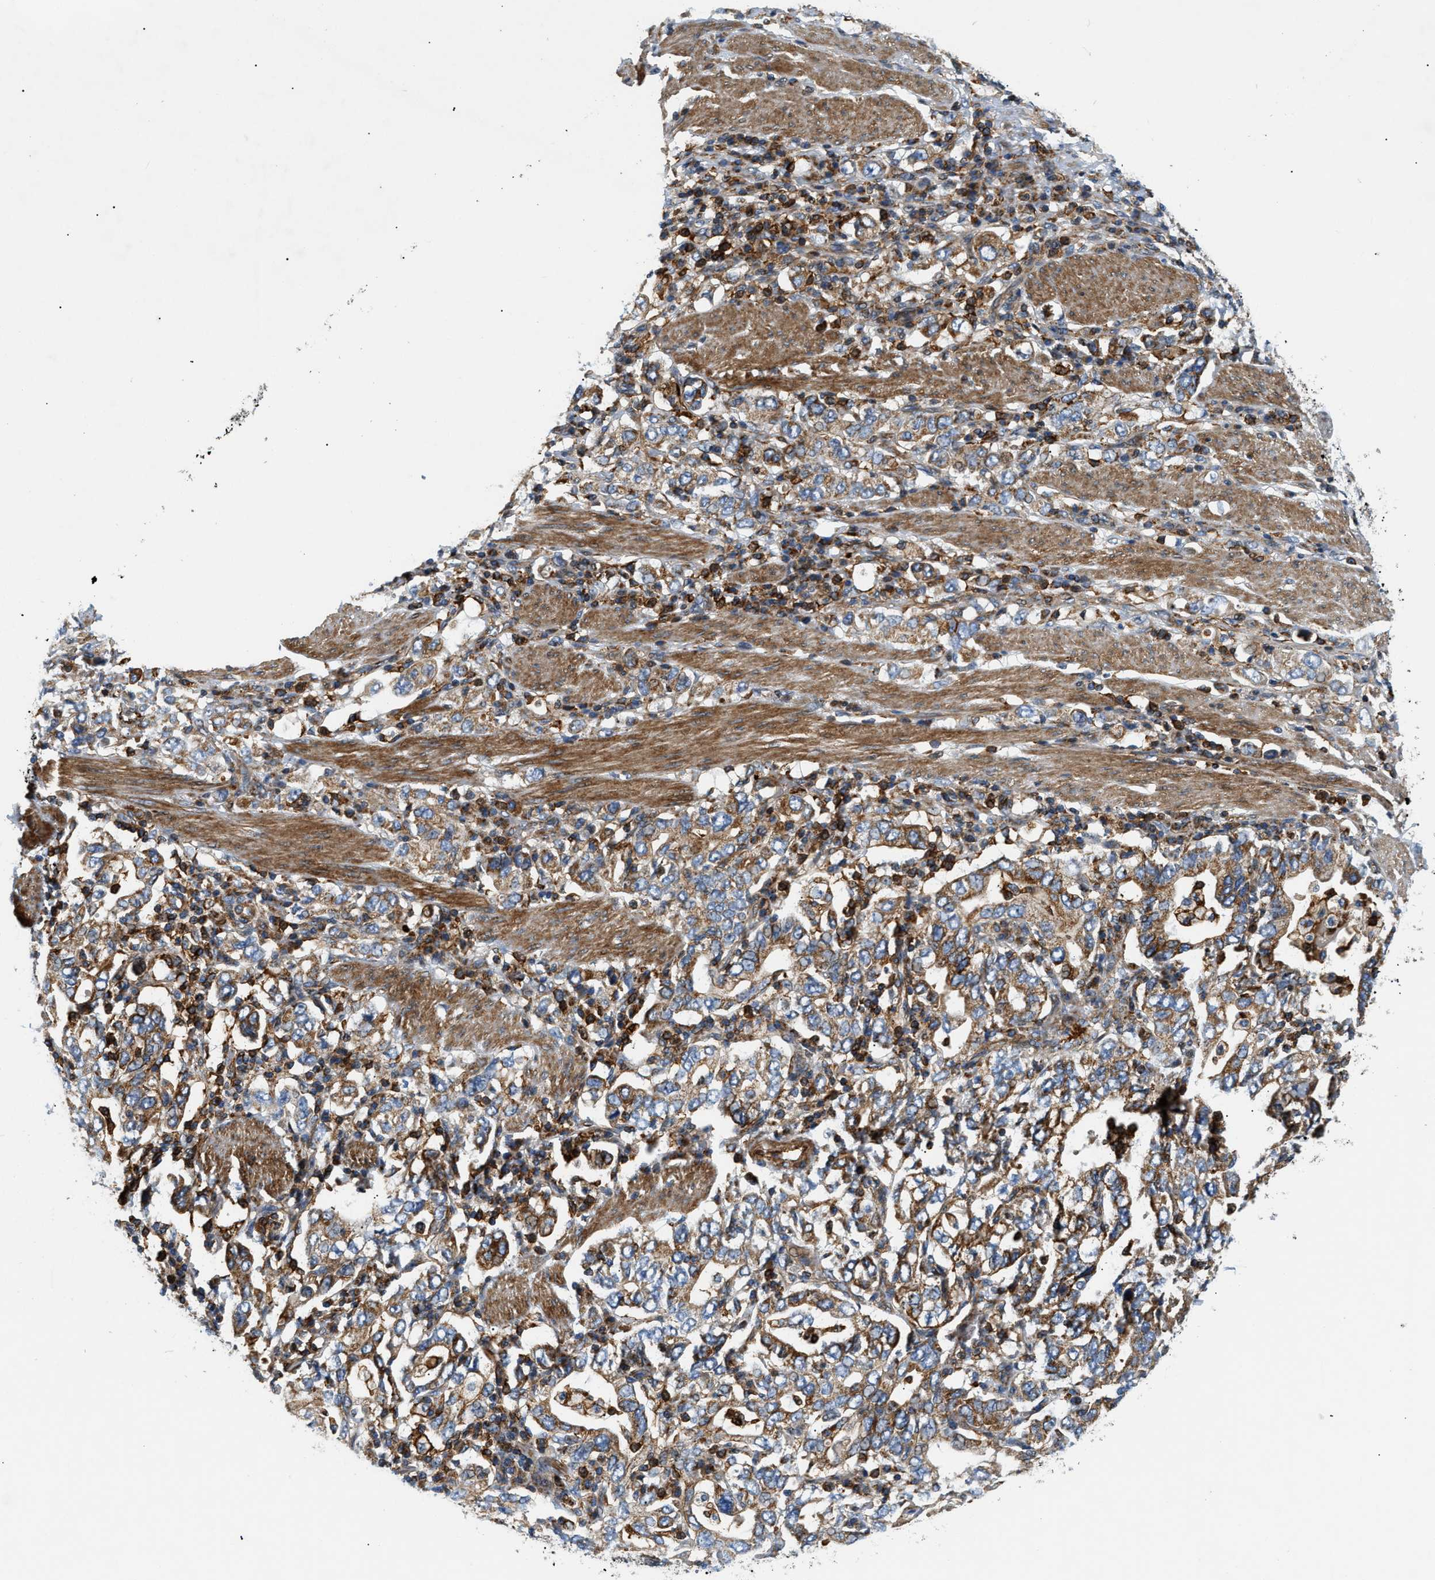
{"staining": {"intensity": "moderate", "quantity": ">75%", "location": "cytoplasmic/membranous"}, "tissue": "stomach cancer", "cell_type": "Tumor cells", "image_type": "cancer", "snomed": [{"axis": "morphology", "description": "Adenocarcinoma, NOS"}, {"axis": "topography", "description": "Stomach, upper"}], "caption": "A histopathology image of human stomach adenocarcinoma stained for a protein displays moderate cytoplasmic/membranous brown staining in tumor cells. Ihc stains the protein of interest in brown and the nuclei are stained blue.", "gene": "DHODH", "patient": {"sex": "male", "age": 62}}